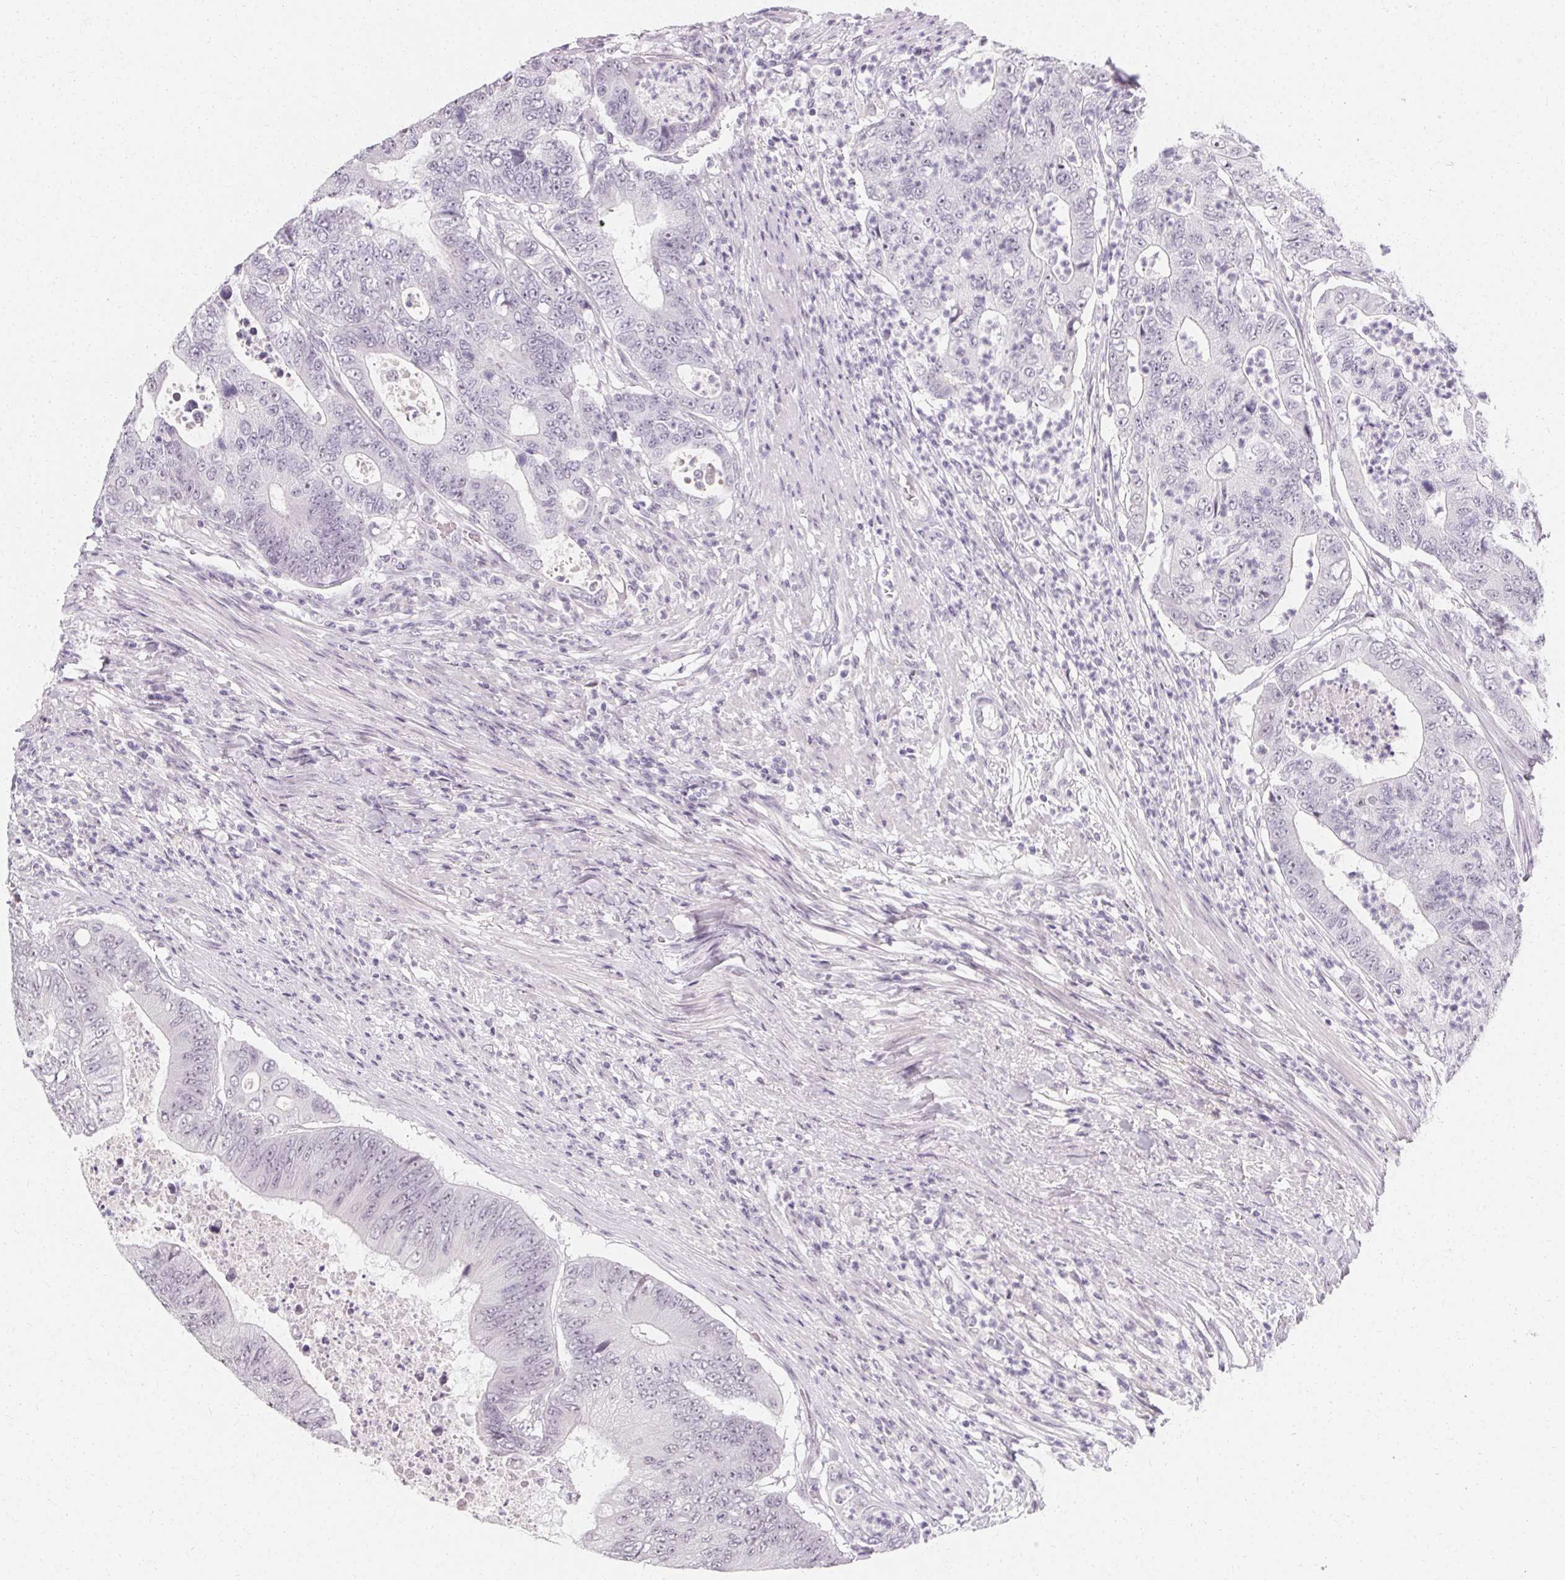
{"staining": {"intensity": "negative", "quantity": "none", "location": "none"}, "tissue": "colorectal cancer", "cell_type": "Tumor cells", "image_type": "cancer", "snomed": [{"axis": "morphology", "description": "Adenocarcinoma, NOS"}, {"axis": "topography", "description": "Colon"}], "caption": "This is an IHC image of human colorectal cancer. There is no expression in tumor cells.", "gene": "SYNPR", "patient": {"sex": "female", "age": 48}}